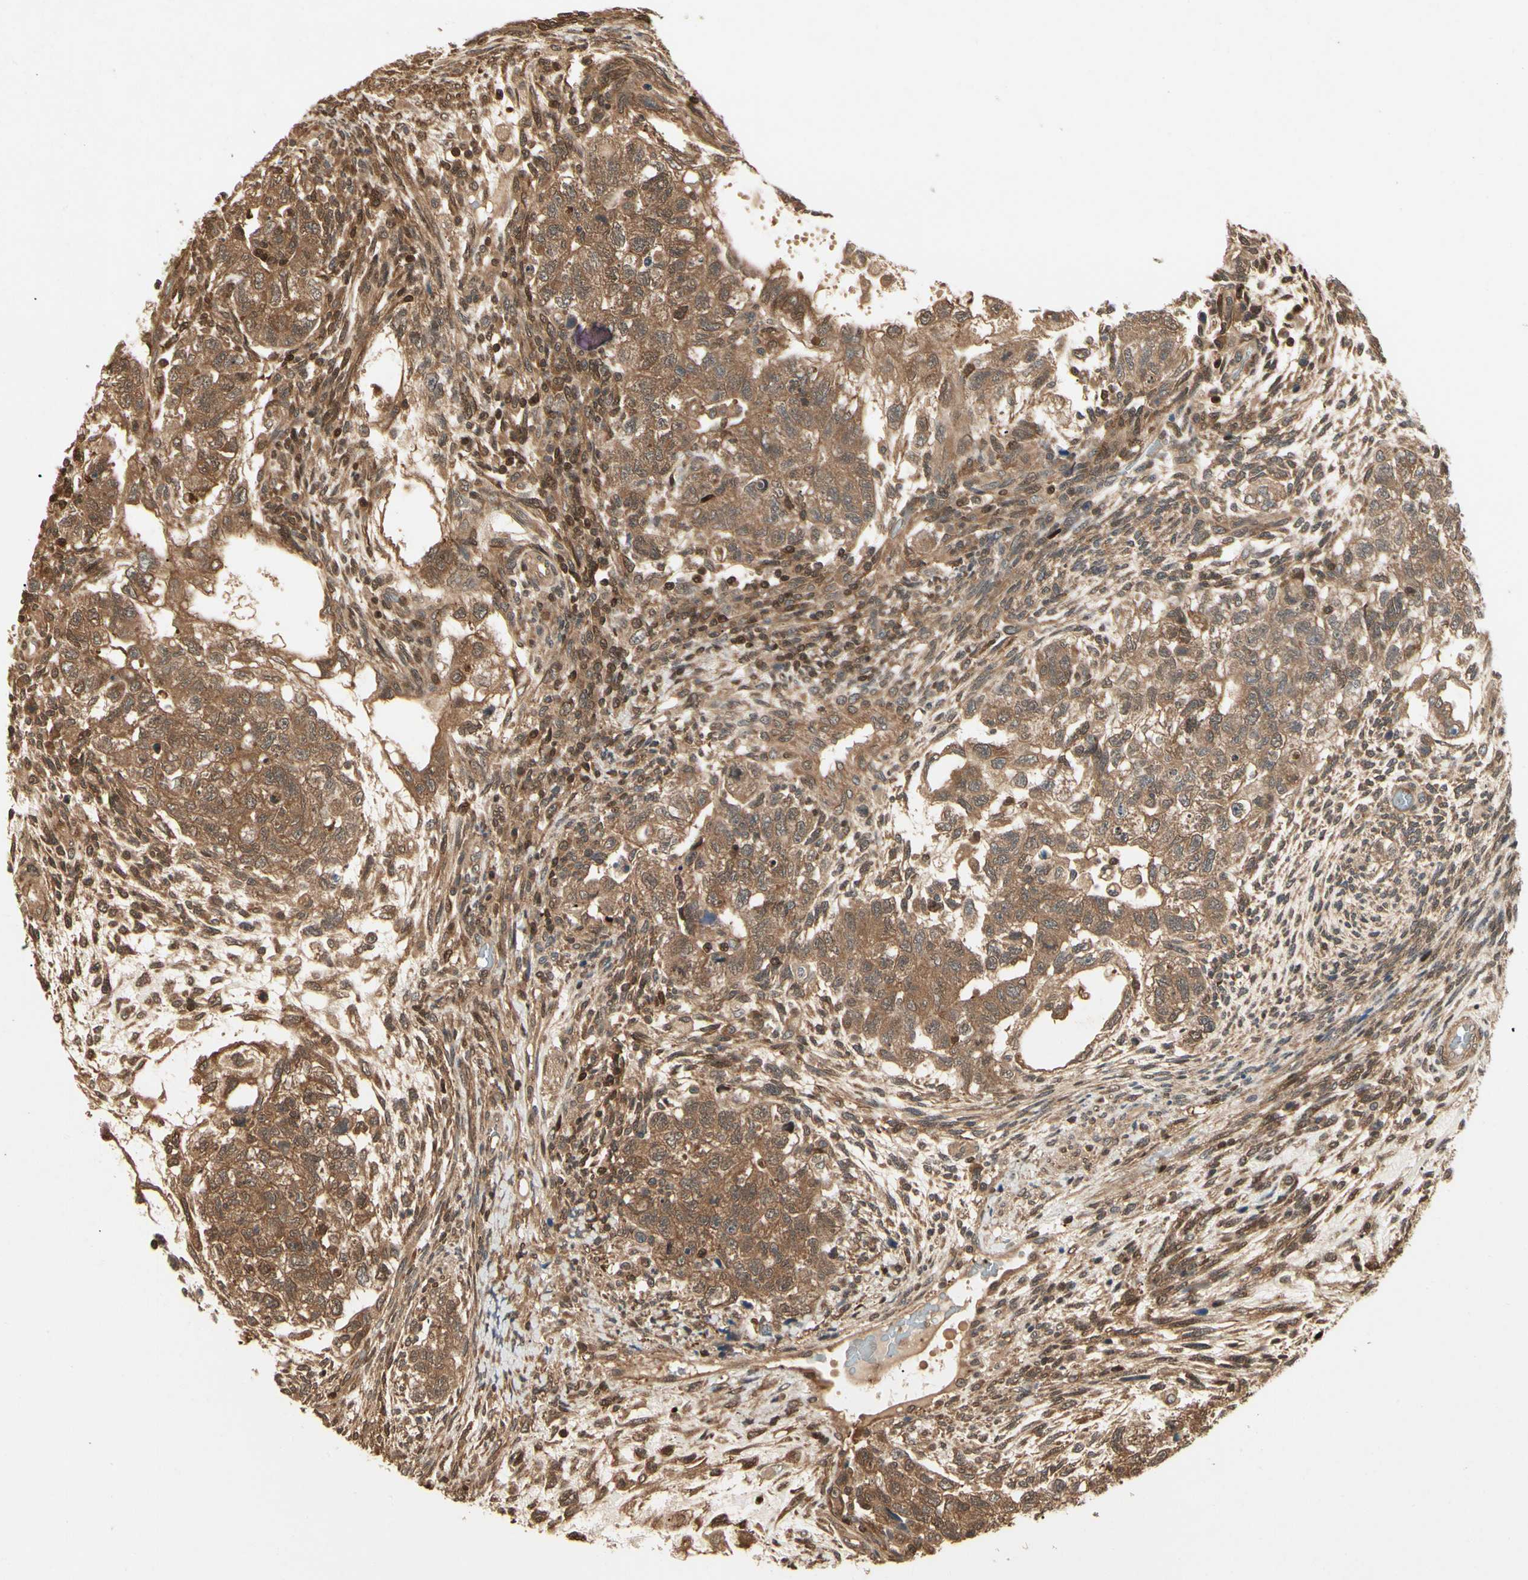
{"staining": {"intensity": "moderate", "quantity": ">75%", "location": "cytoplasmic/membranous"}, "tissue": "testis cancer", "cell_type": "Tumor cells", "image_type": "cancer", "snomed": [{"axis": "morphology", "description": "Normal tissue, NOS"}, {"axis": "morphology", "description": "Carcinoma, Embryonal, NOS"}, {"axis": "topography", "description": "Testis"}], "caption": "Immunohistochemistry of testis cancer shows medium levels of moderate cytoplasmic/membranous expression in approximately >75% of tumor cells. The protein is stained brown, and the nuclei are stained in blue (DAB (3,3'-diaminobenzidine) IHC with brightfield microscopy, high magnification).", "gene": "YWHAQ", "patient": {"sex": "male", "age": 36}}